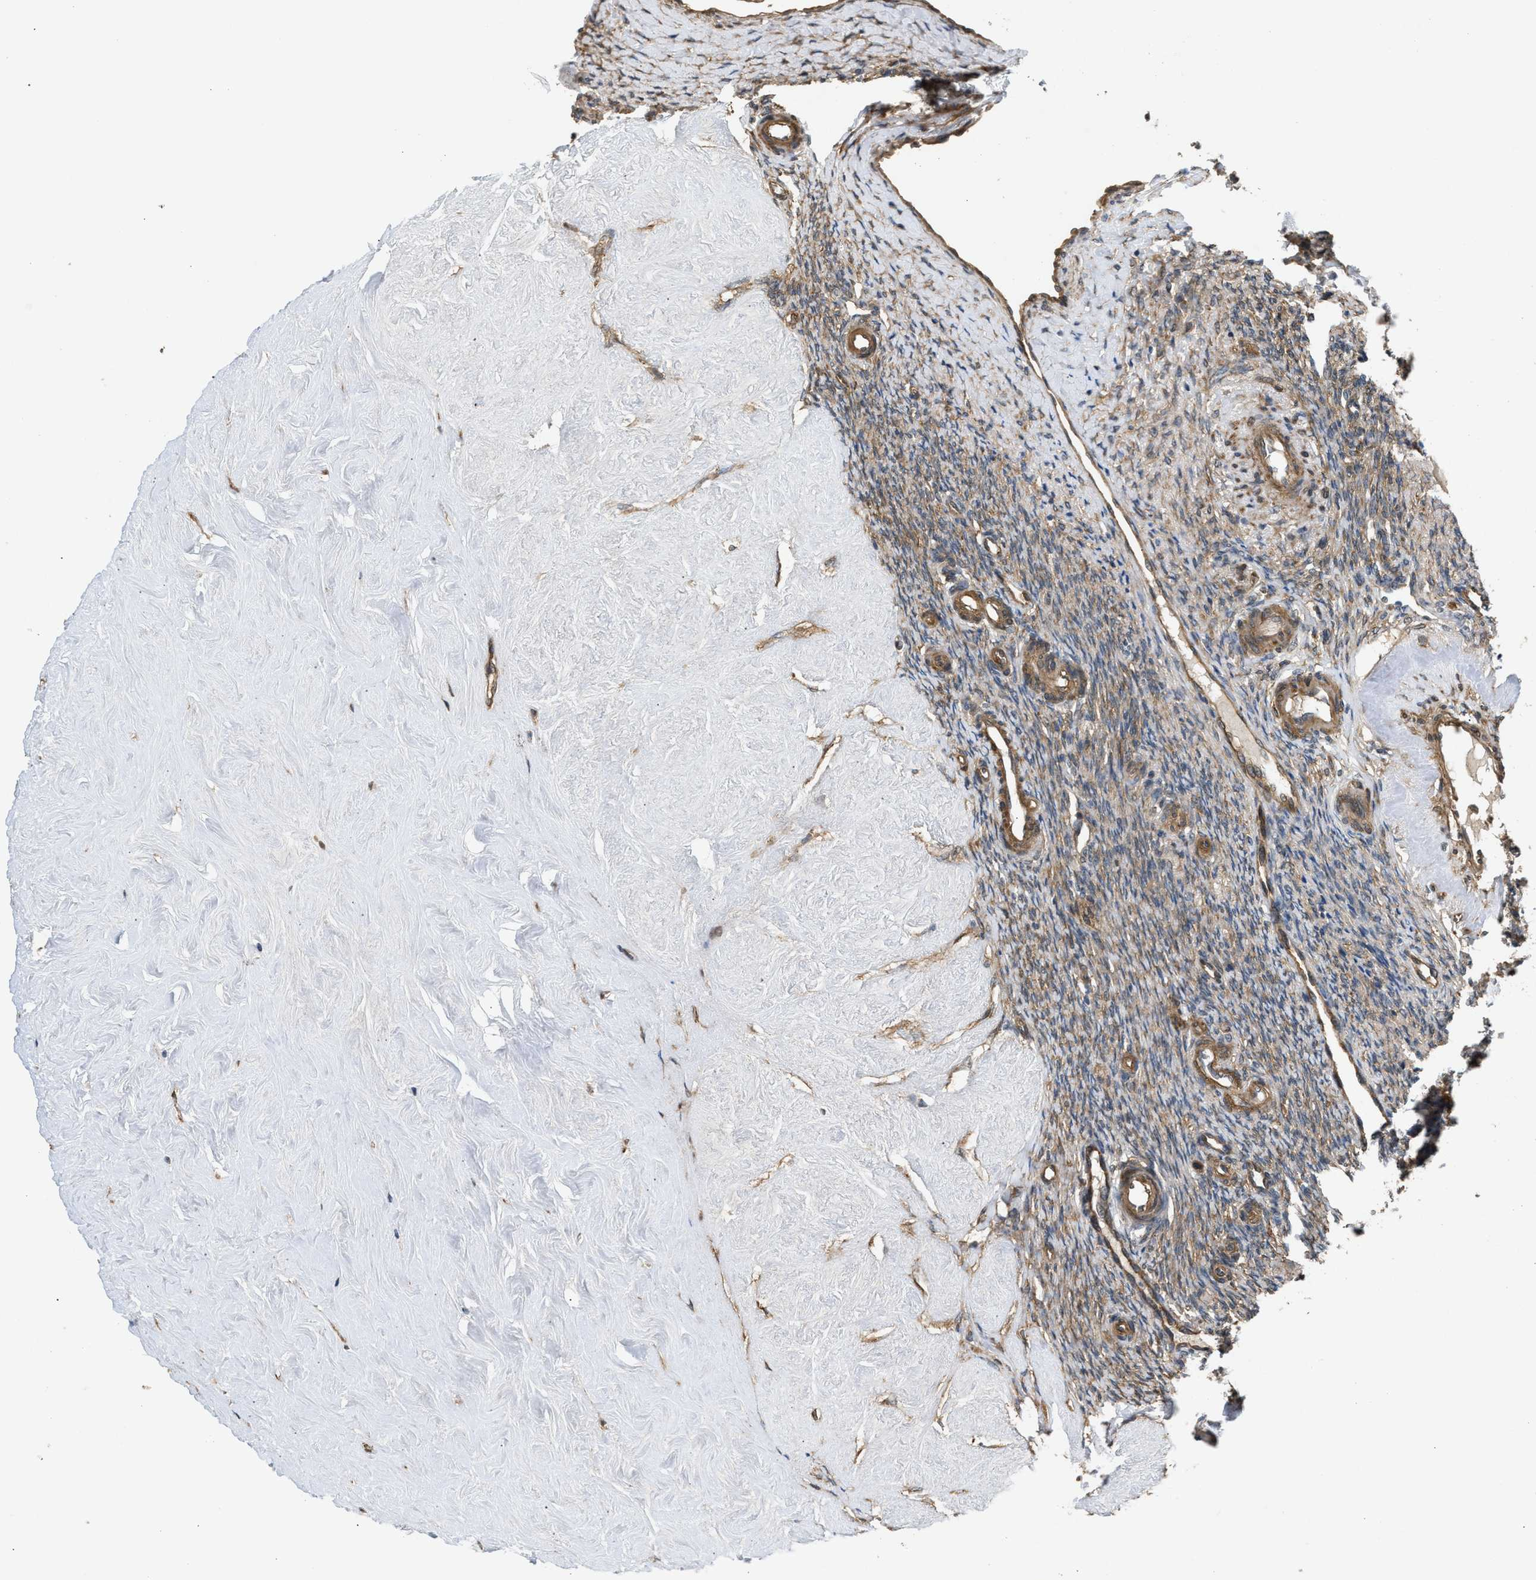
{"staining": {"intensity": "moderate", "quantity": ">75%", "location": "cytoplasmic/membranous"}, "tissue": "ovary", "cell_type": "Follicle cells", "image_type": "normal", "snomed": [{"axis": "morphology", "description": "Normal tissue, NOS"}, {"axis": "topography", "description": "Ovary"}], "caption": "Moderate cytoplasmic/membranous staining is present in about >75% of follicle cells in normal ovary.", "gene": "BAG3", "patient": {"sex": "female", "age": 41}}